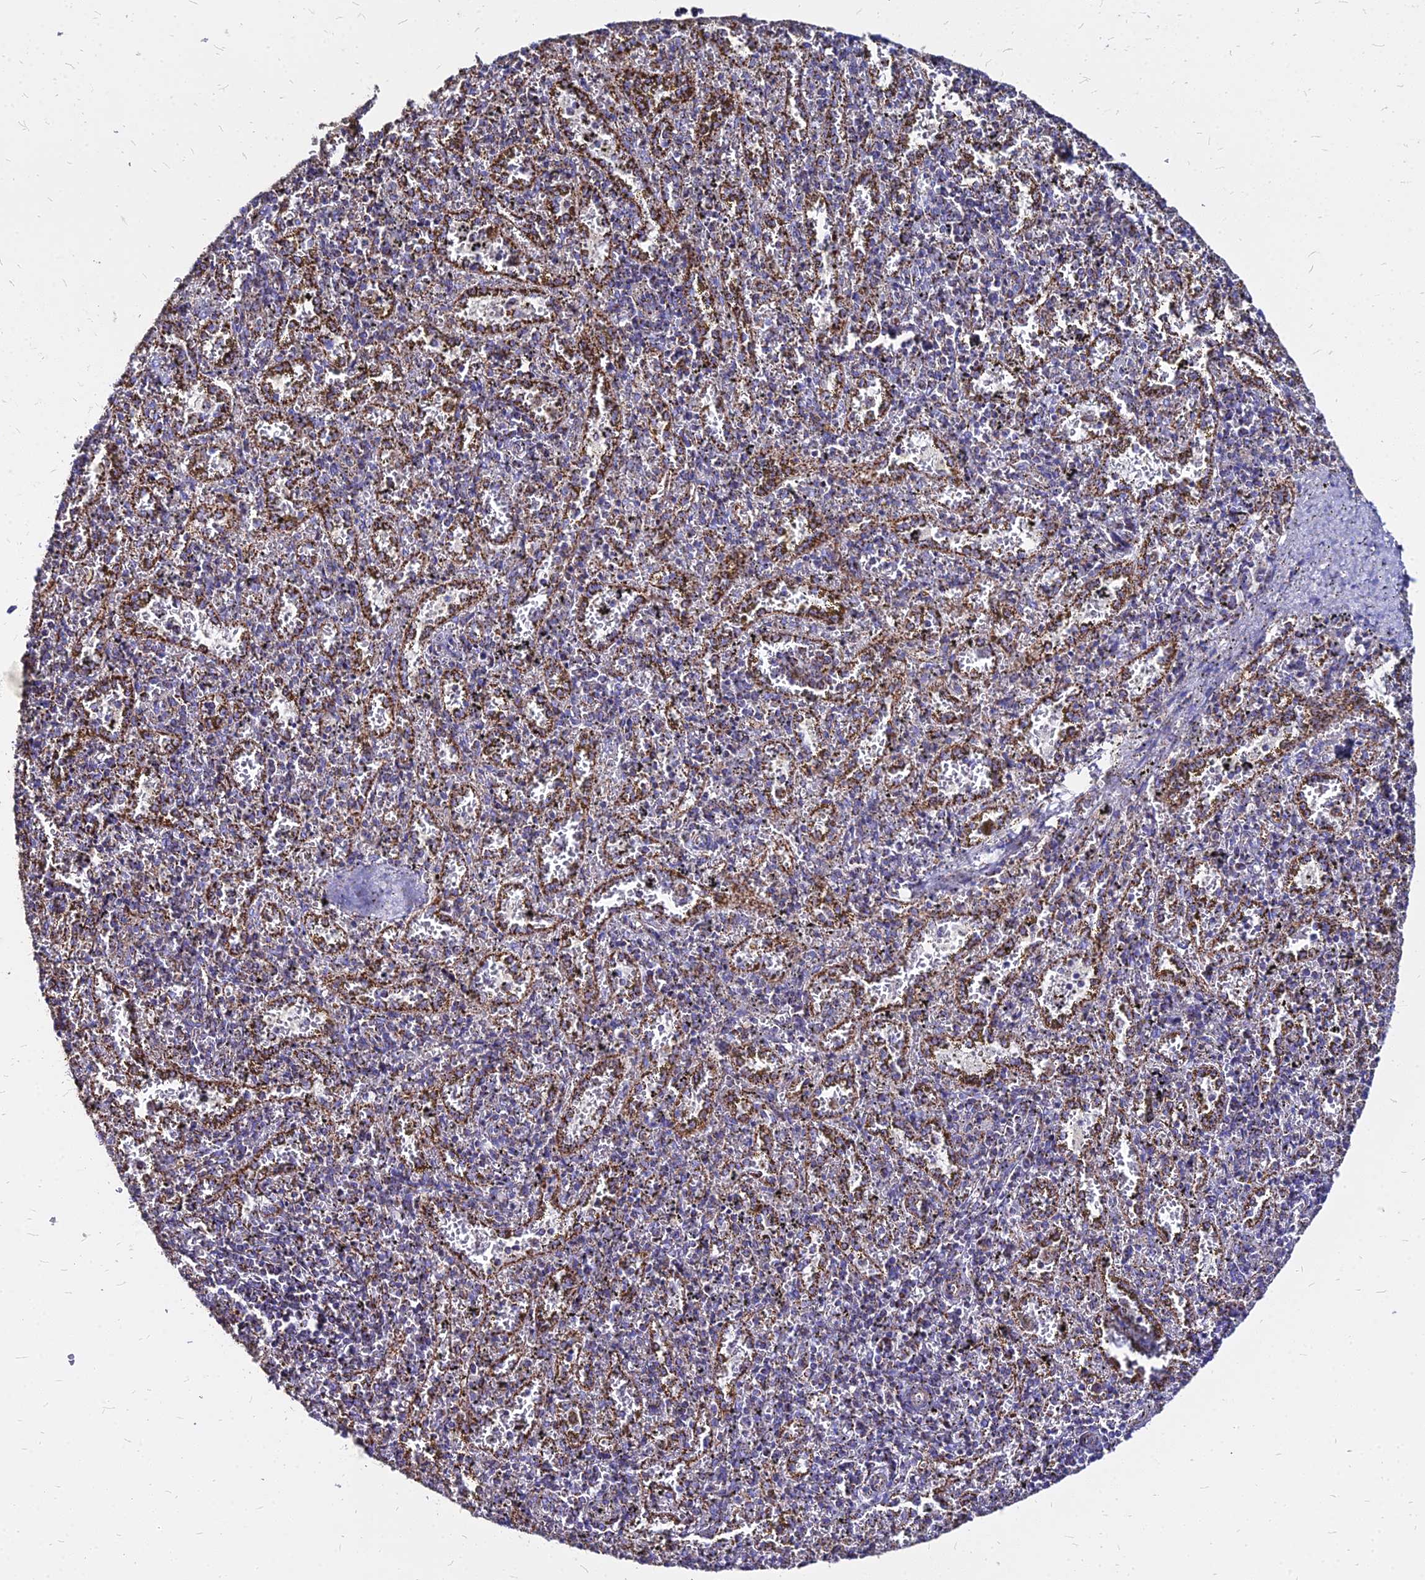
{"staining": {"intensity": "moderate", "quantity": "25%-75%", "location": "cytoplasmic/membranous"}, "tissue": "spleen", "cell_type": "Cells in red pulp", "image_type": "normal", "snomed": [{"axis": "morphology", "description": "Normal tissue, NOS"}, {"axis": "topography", "description": "Spleen"}], "caption": "Brown immunohistochemical staining in normal human spleen reveals moderate cytoplasmic/membranous expression in about 25%-75% of cells in red pulp. The protein is shown in brown color, while the nuclei are stained blue.", "gene": "DLD", "patient": {"sex": "male", "age": 11}}